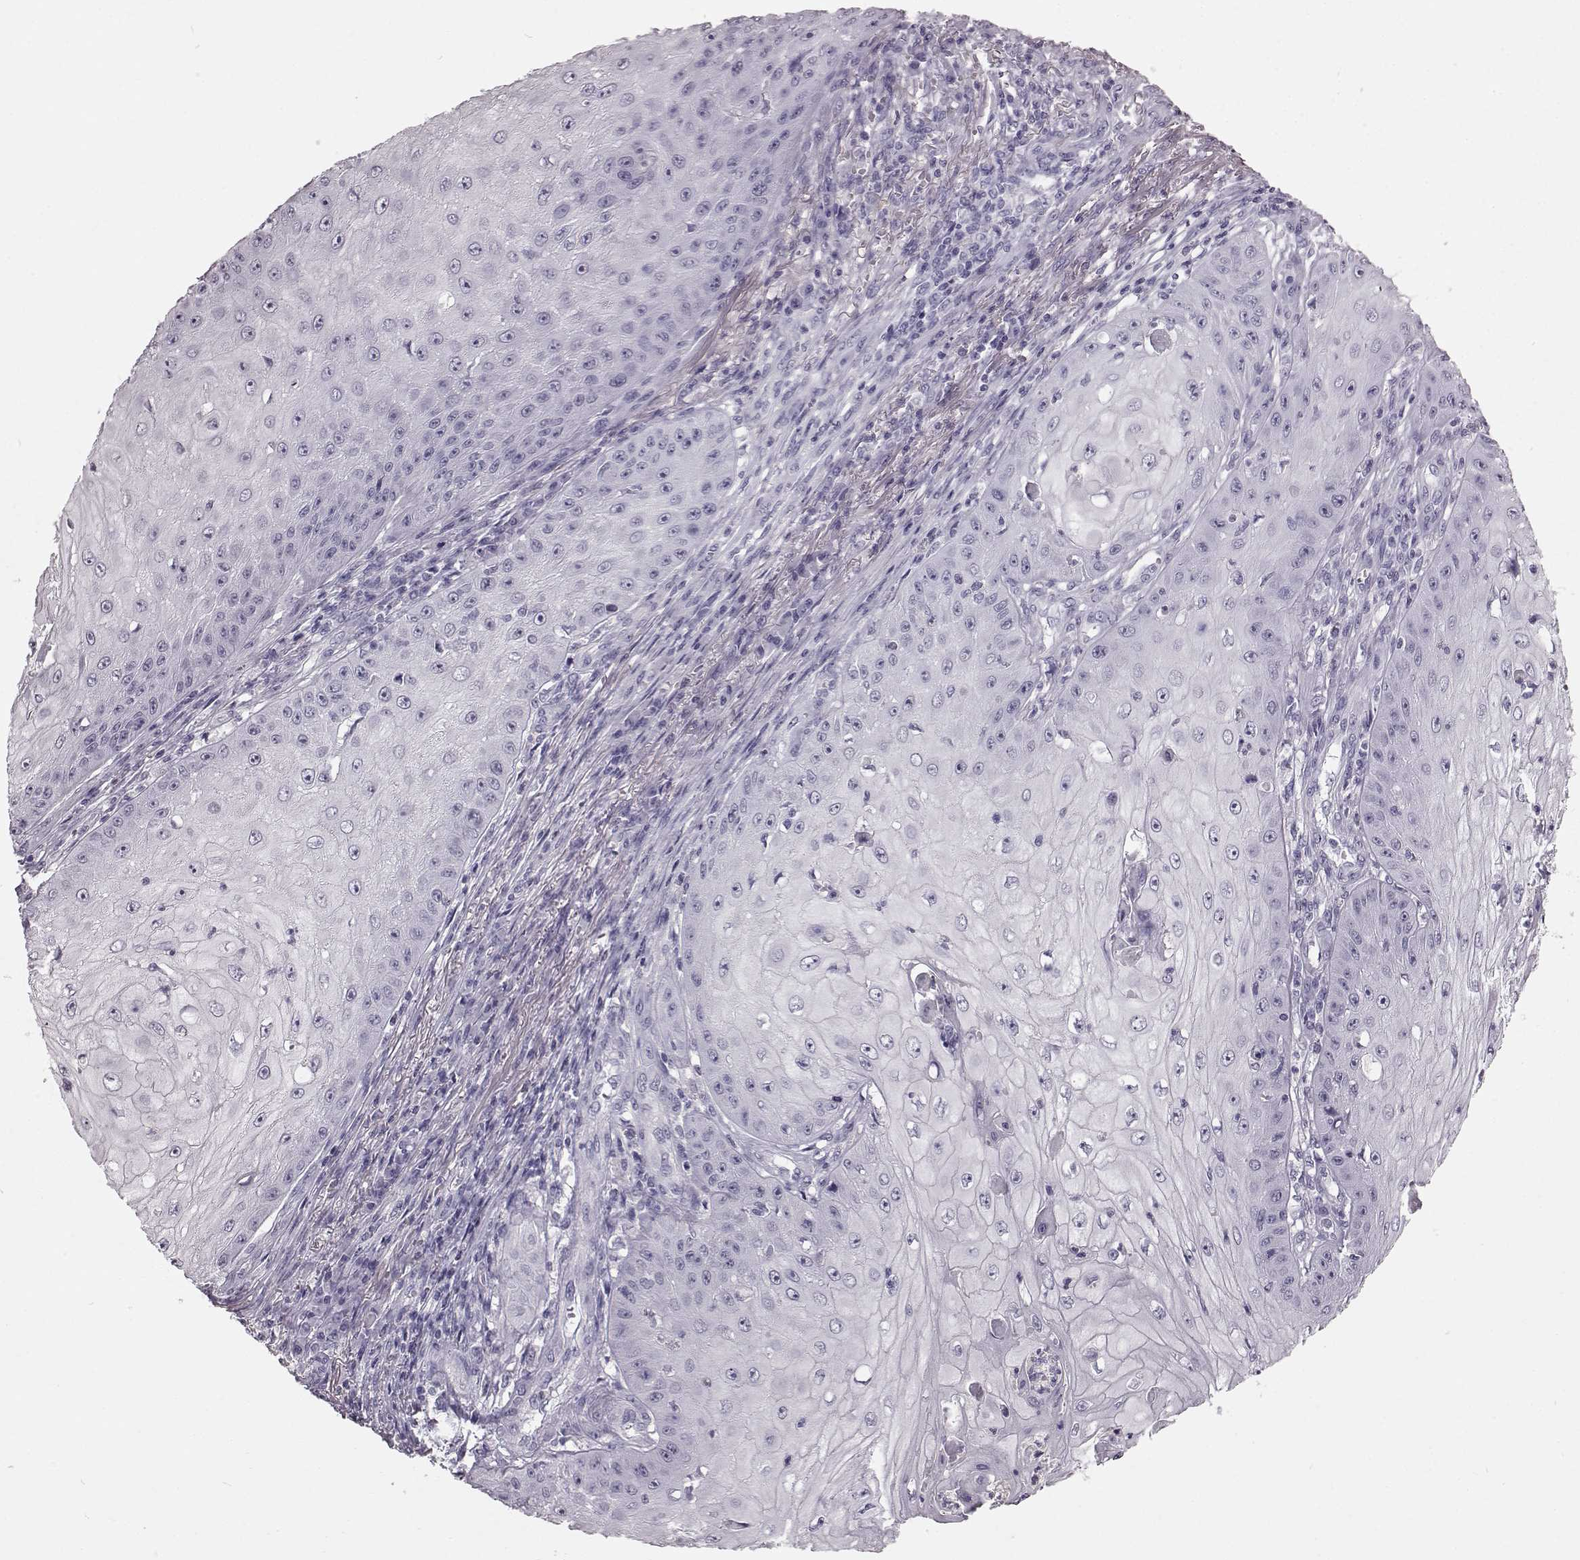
{"staining": {"intensity": "negative", "quantity": "none", "location": "none"}, "tissue": "skin cancer", "cell_type": "Tumor cells", "image_type": "cancer", "snomed": [{"axis": "morphology", "description": "Squamous cell carcinoma, NOS"}, {"axis": "topography", "description": "Skin"}], "caption": "An immunohistochemistry (IHC) micrograph of skin cancer (squamous cell carcinoma) is shown. There is no staining in tumor cells of skin cancer (squamous cell carcinoma).", "gene": "FUT4", "patient": {"sex": "male", "age": 70}}